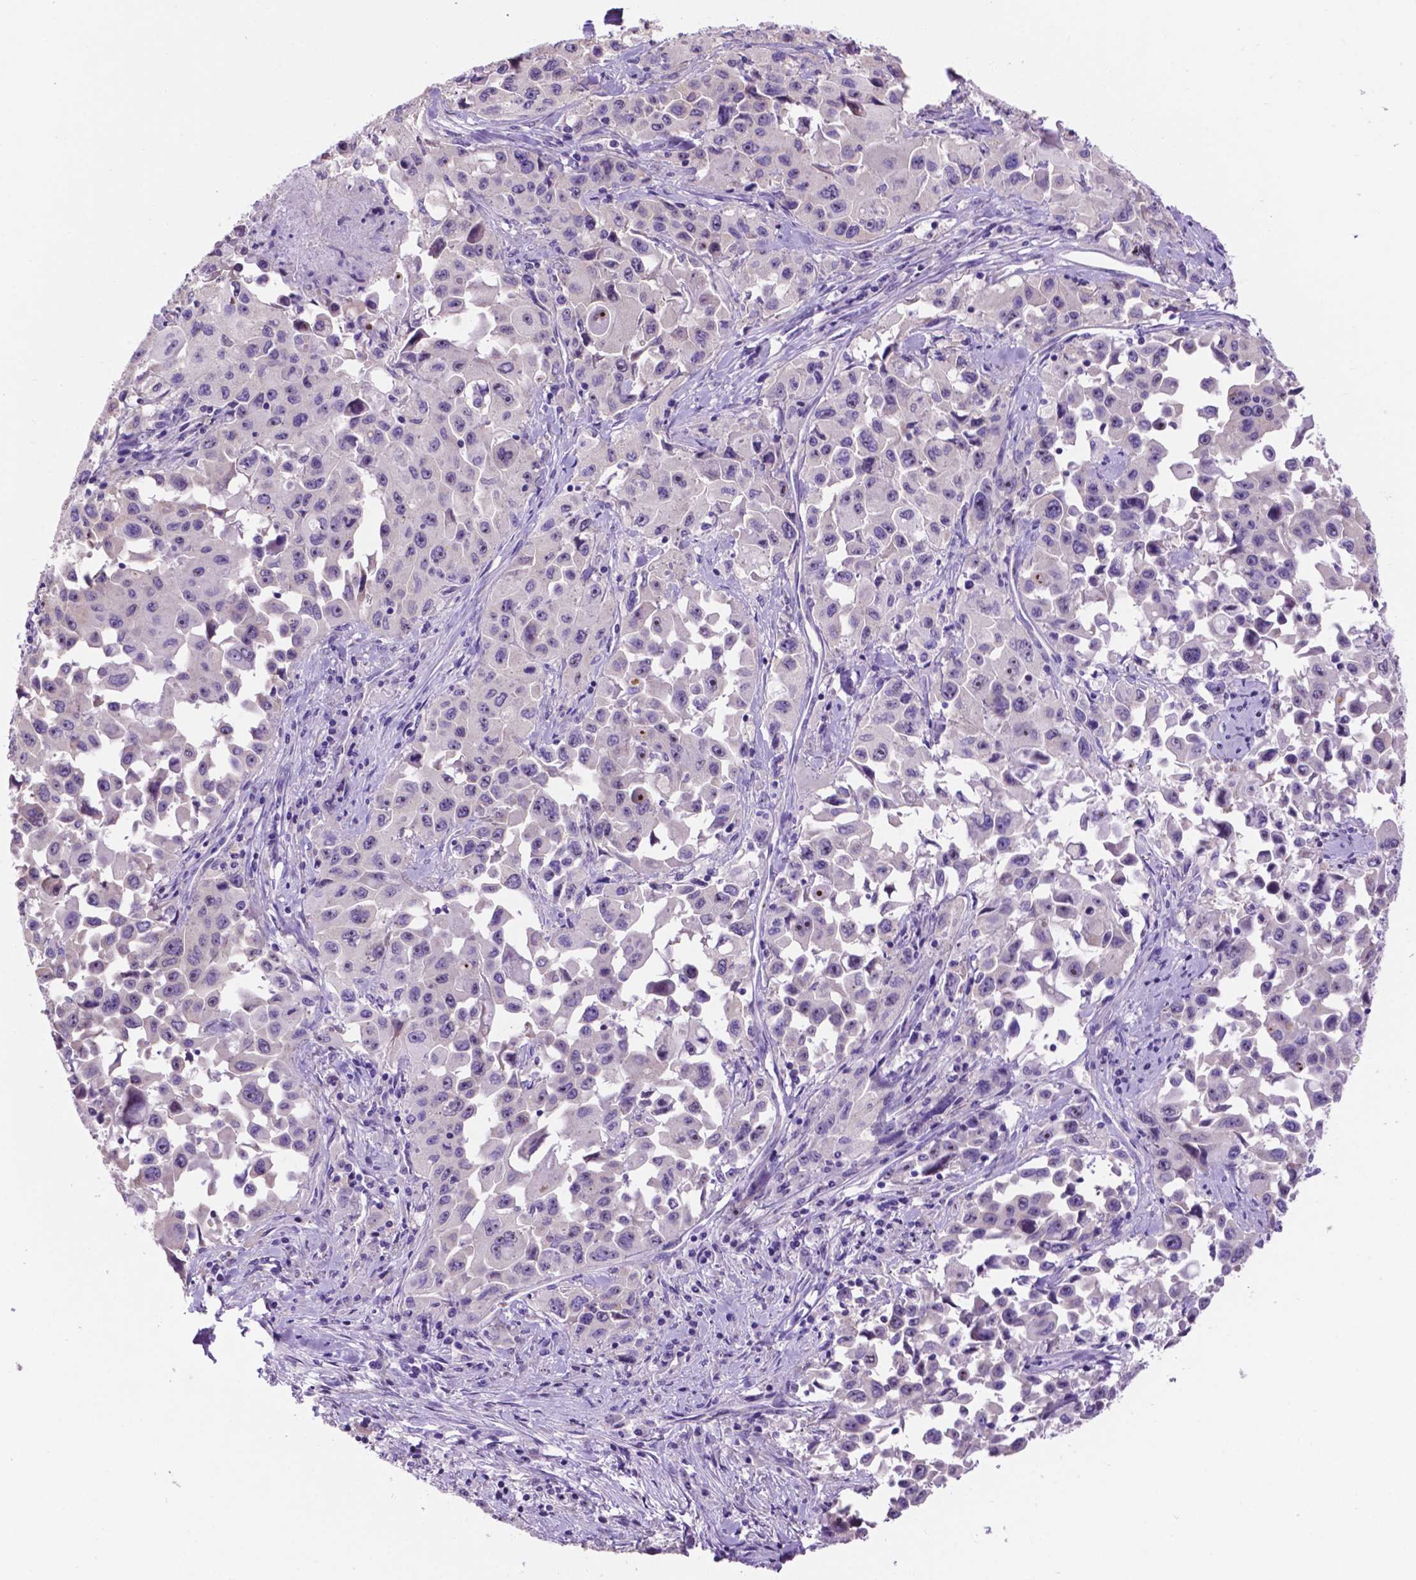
{"staining": {"intensity": "moderate", "quantity": "<25%", "location": "nuclear"}, "tissue": "lung cancer", "cell_type": "Tumor cells", "image_type": "cancer", "snomed": [{"axis": "morphology", "description": "Squamous cell carcinoma, NOS"}, {"axis": "topography", "description": "Lung"}], "caption": "Immunohistochemistry (IHC) image of lung squamous cell carcinoma stained for a protein (brown), which displays low levels of moderate nuclear staining in about <25% of tumor cells.", "gene": "SPDYA", "patient": {"sex": "male", "age": 63}}